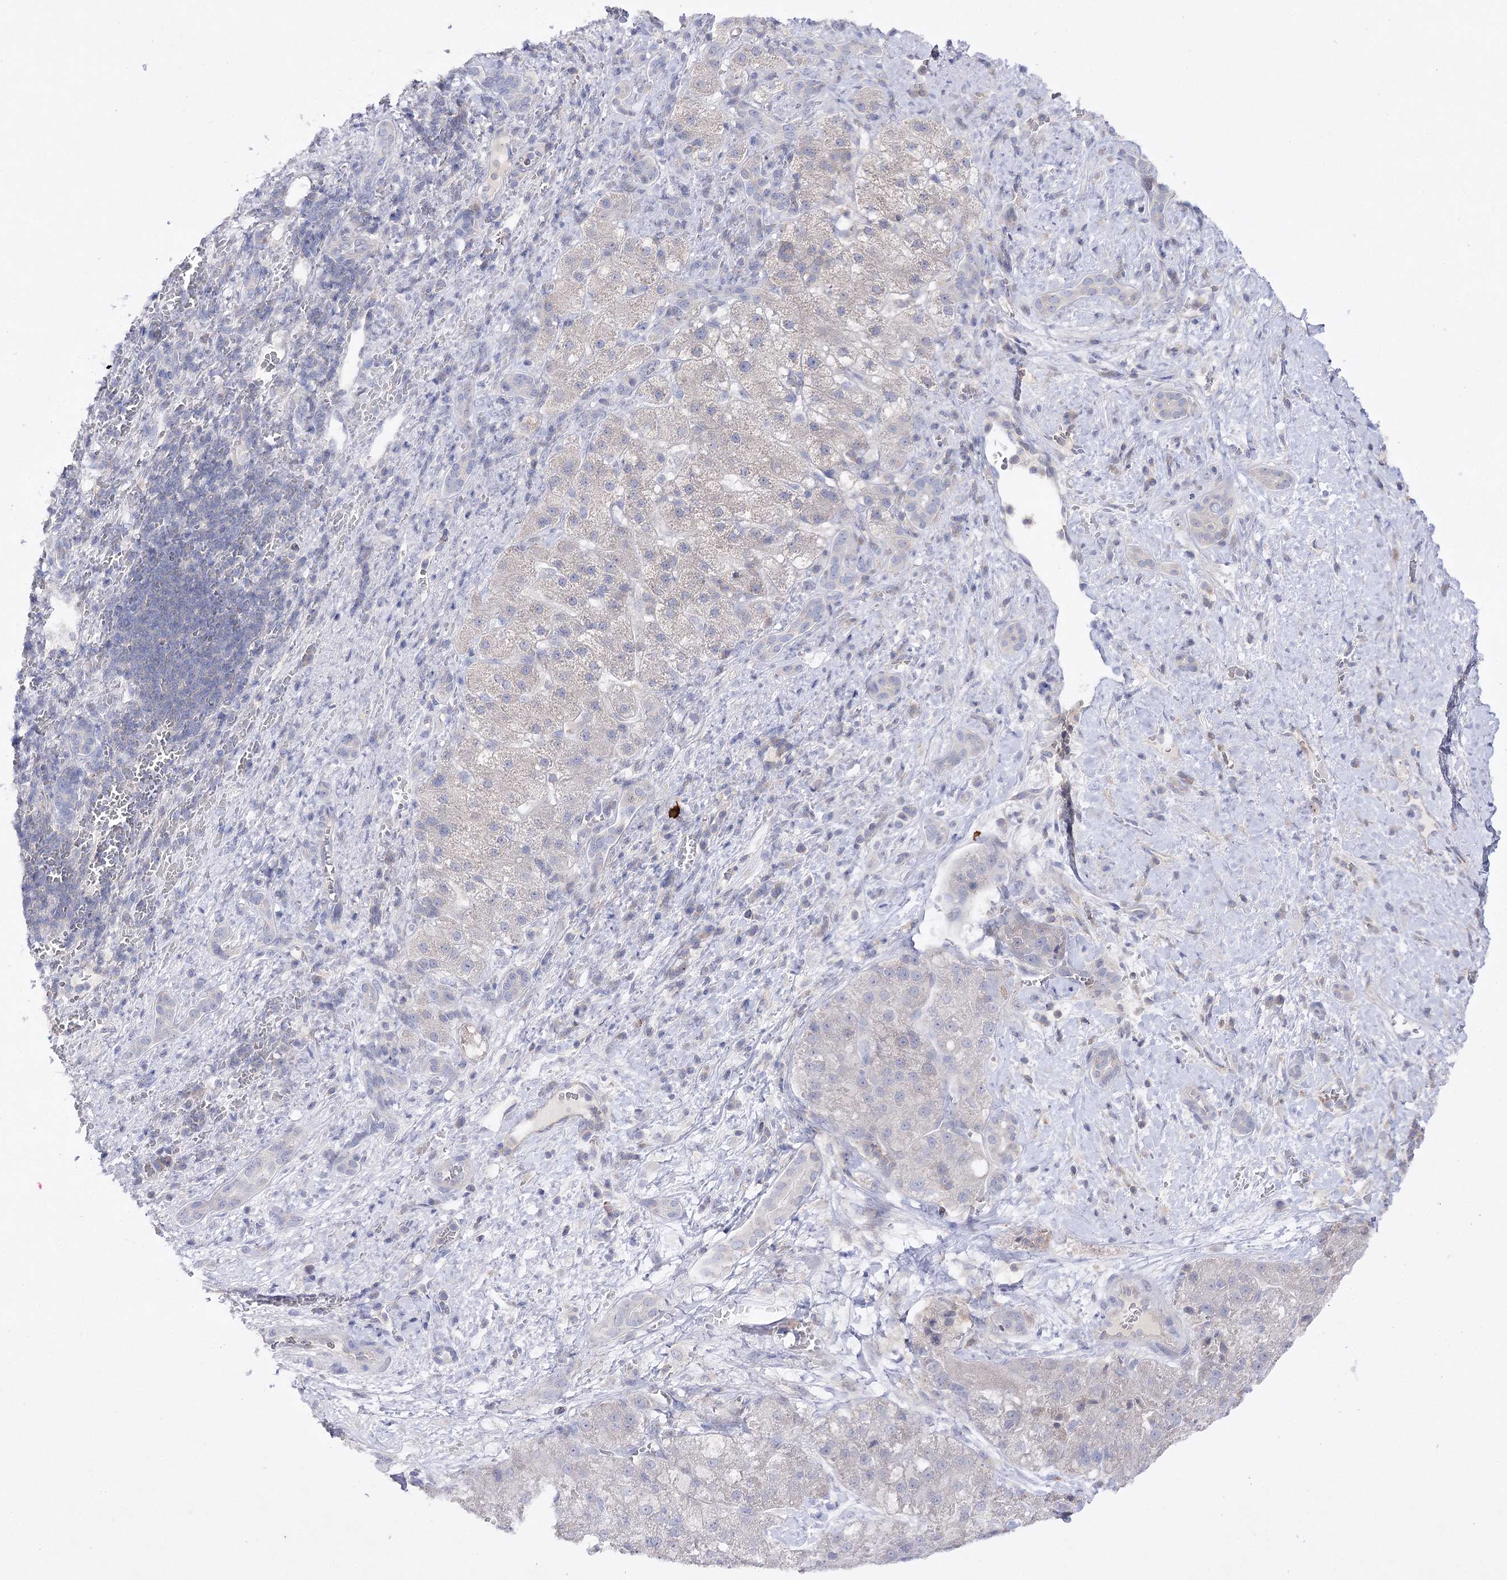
{"staining": {"intensity": "negative", "quantity": "none", "location": "none"}, "tissue": "liver cancer", "cell_type": "Tumor cells", "image_type": "cancer", "snomed": [{"axis": "morphology", "description": "Normal tissue, NOS"}, {"axis": "morphology", "description": "Carcinoma, Hepatocellular, NOS"}, {"axis": "topography", "description": "Liver"}], "caption": "Immunohistochemistry (IHC) histopathology image of human hepatocellular carcinoma (liver) stained for a protein (brown), which reveals no staining in tumor cells.", "gene": "BCR", "patient": {"sex": "male", "age": 57}}